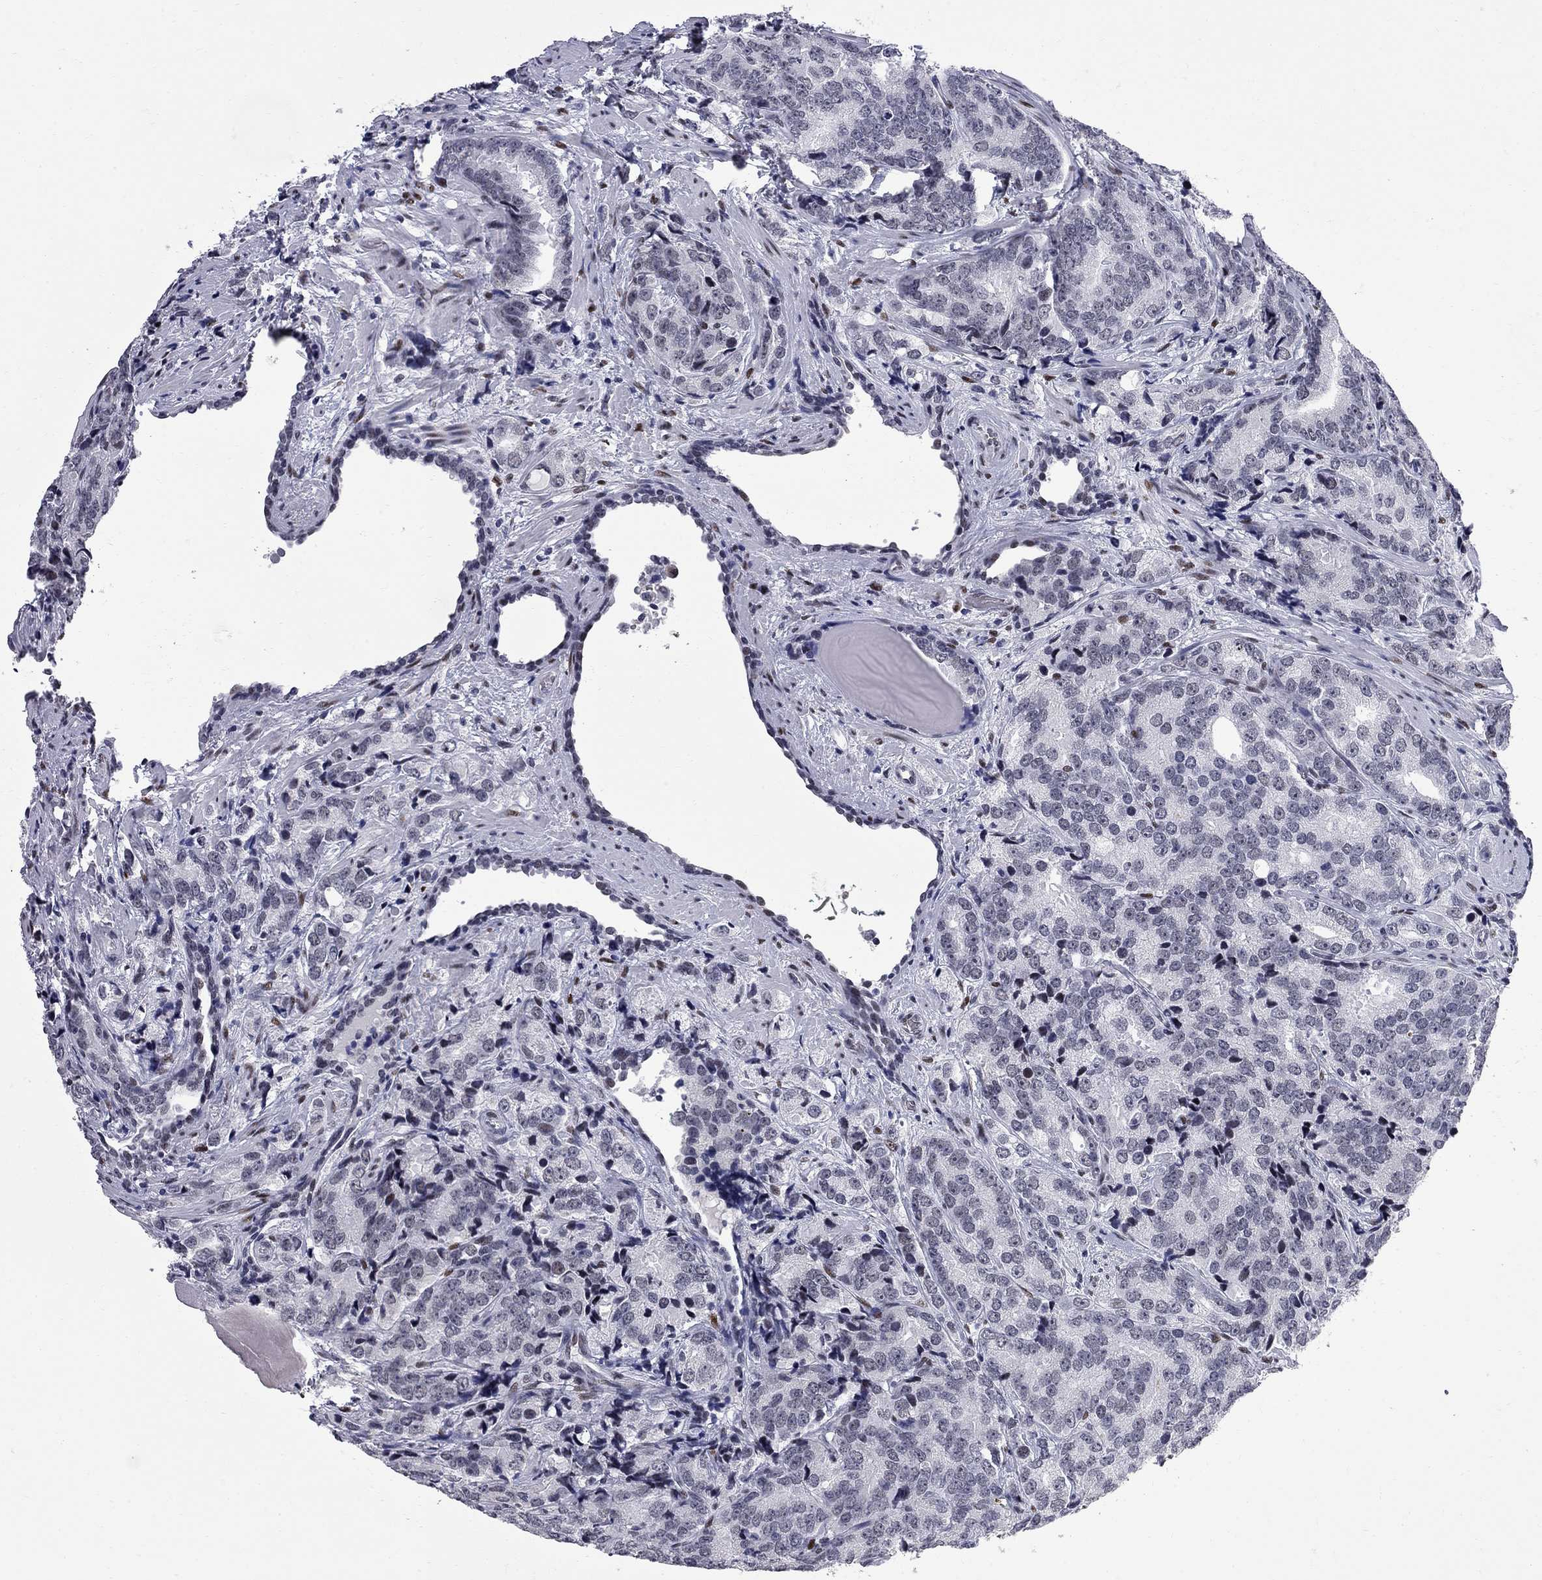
{"staining": {"intensity": "negative", "quantity": "none", "location": "none"}, "tissue": "prostate cancer", "cell_type": "Tumor cells", "image_type": "cancer", "snomed": [{"axis": "morphology", "description": "Adenocarcinoma, NOS"}, {"axis": "topography", "description": "Prostate"}], "caption": "Tumor cells are negative for brown protein staining in prostate adenocarcinoma.", "gene": "ZBTB47", "patient": {"sex": "male", "age": 71}}